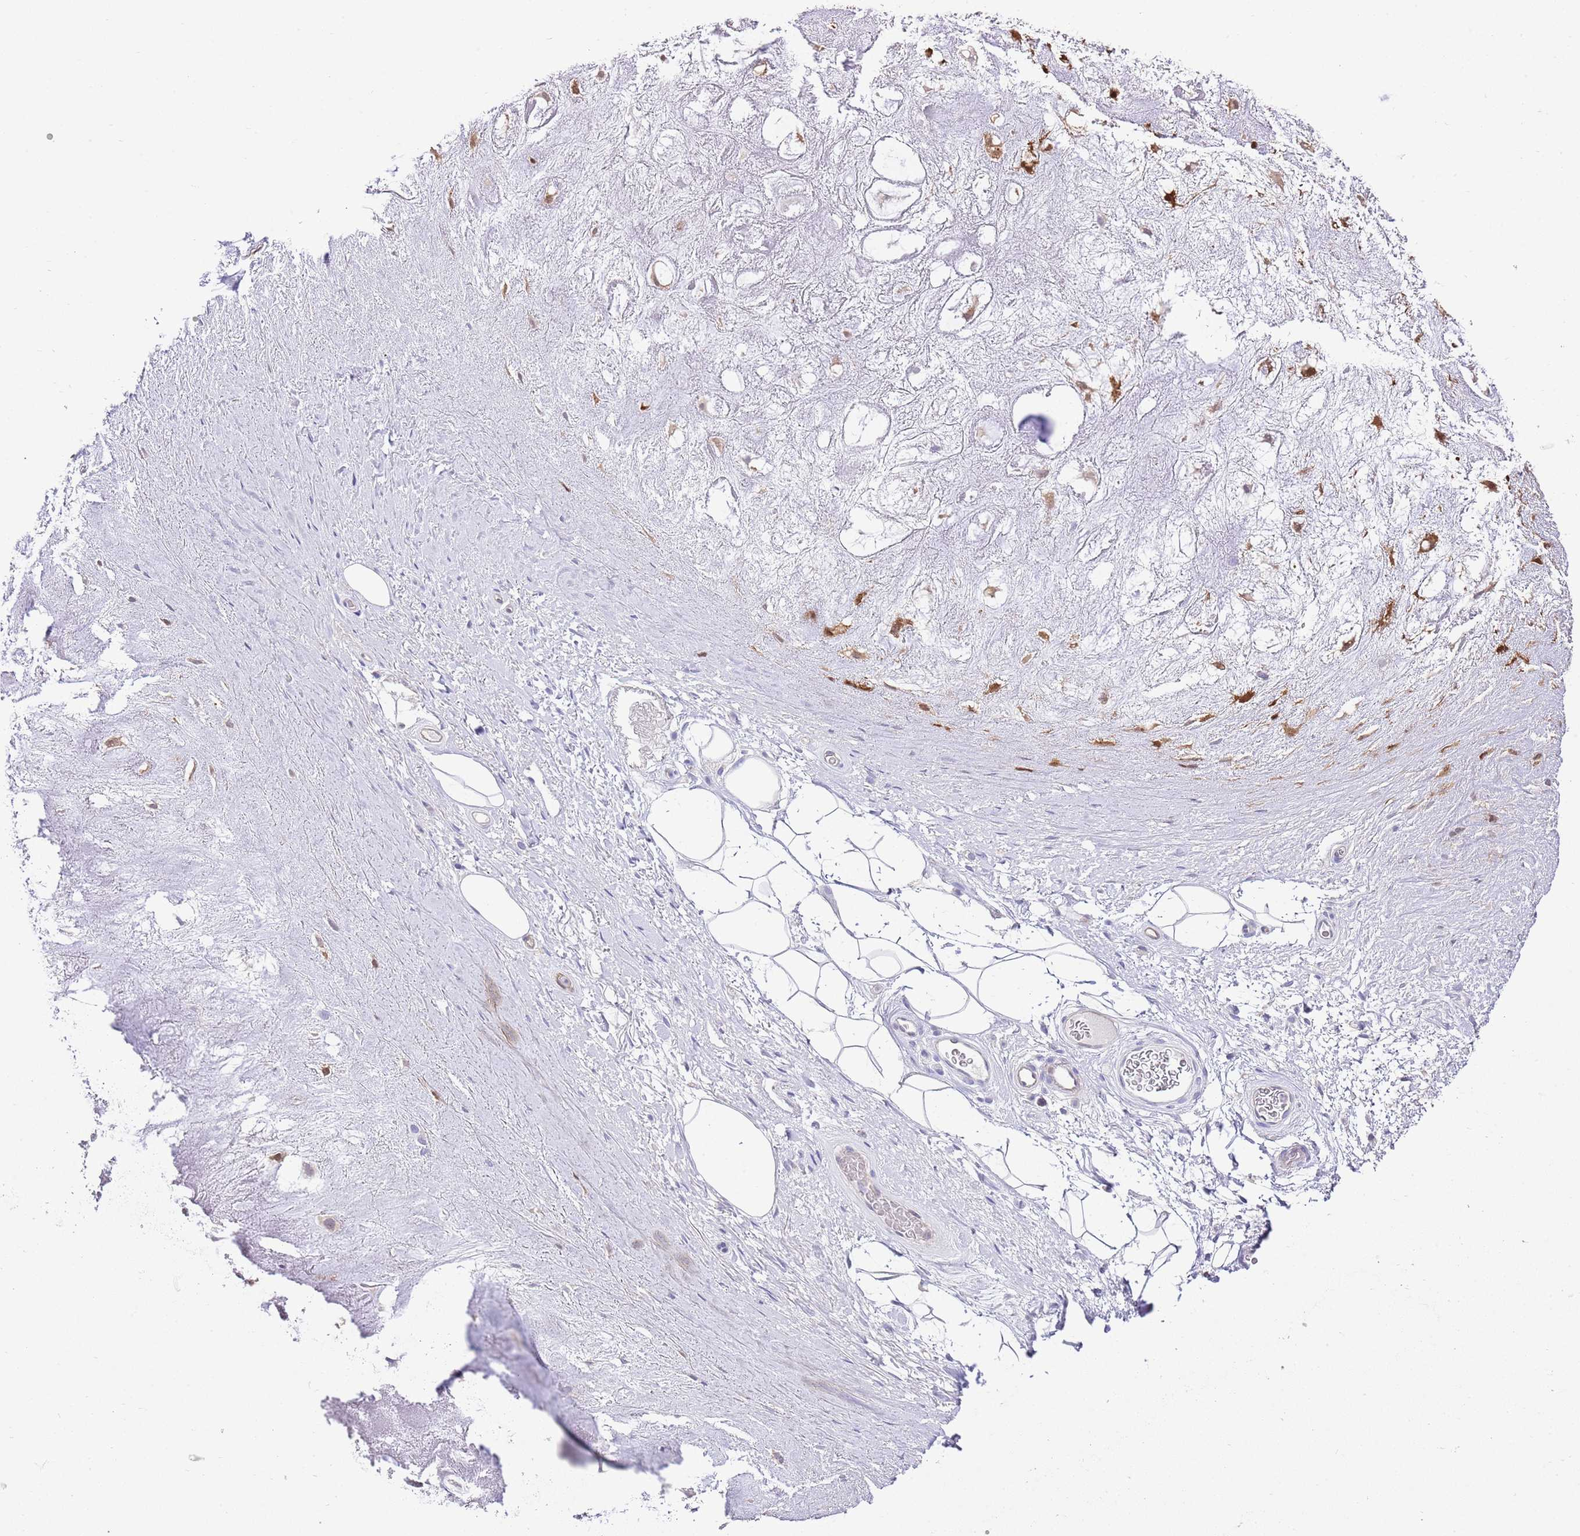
{"staining": {"intensity": "negative", "quantity": "none", "location": "none"}, "tissue": "adipose tissue", "cell_type": "Adipocytes", "image_type": "normal", "snomed": [{"axis": "morphology", "description": "Normal tissue, NOS"}, {"axis": "topography", "description": "Cartilage tissue"}], "caption": "The immunohistochemistry image has no significant expression in adipocytes of adipose tissue. (DAB immunohistochemistry (IHC), high magnification).", "gene": "ALDH3A1", "patient": {"sex": "male", "age": 81}}